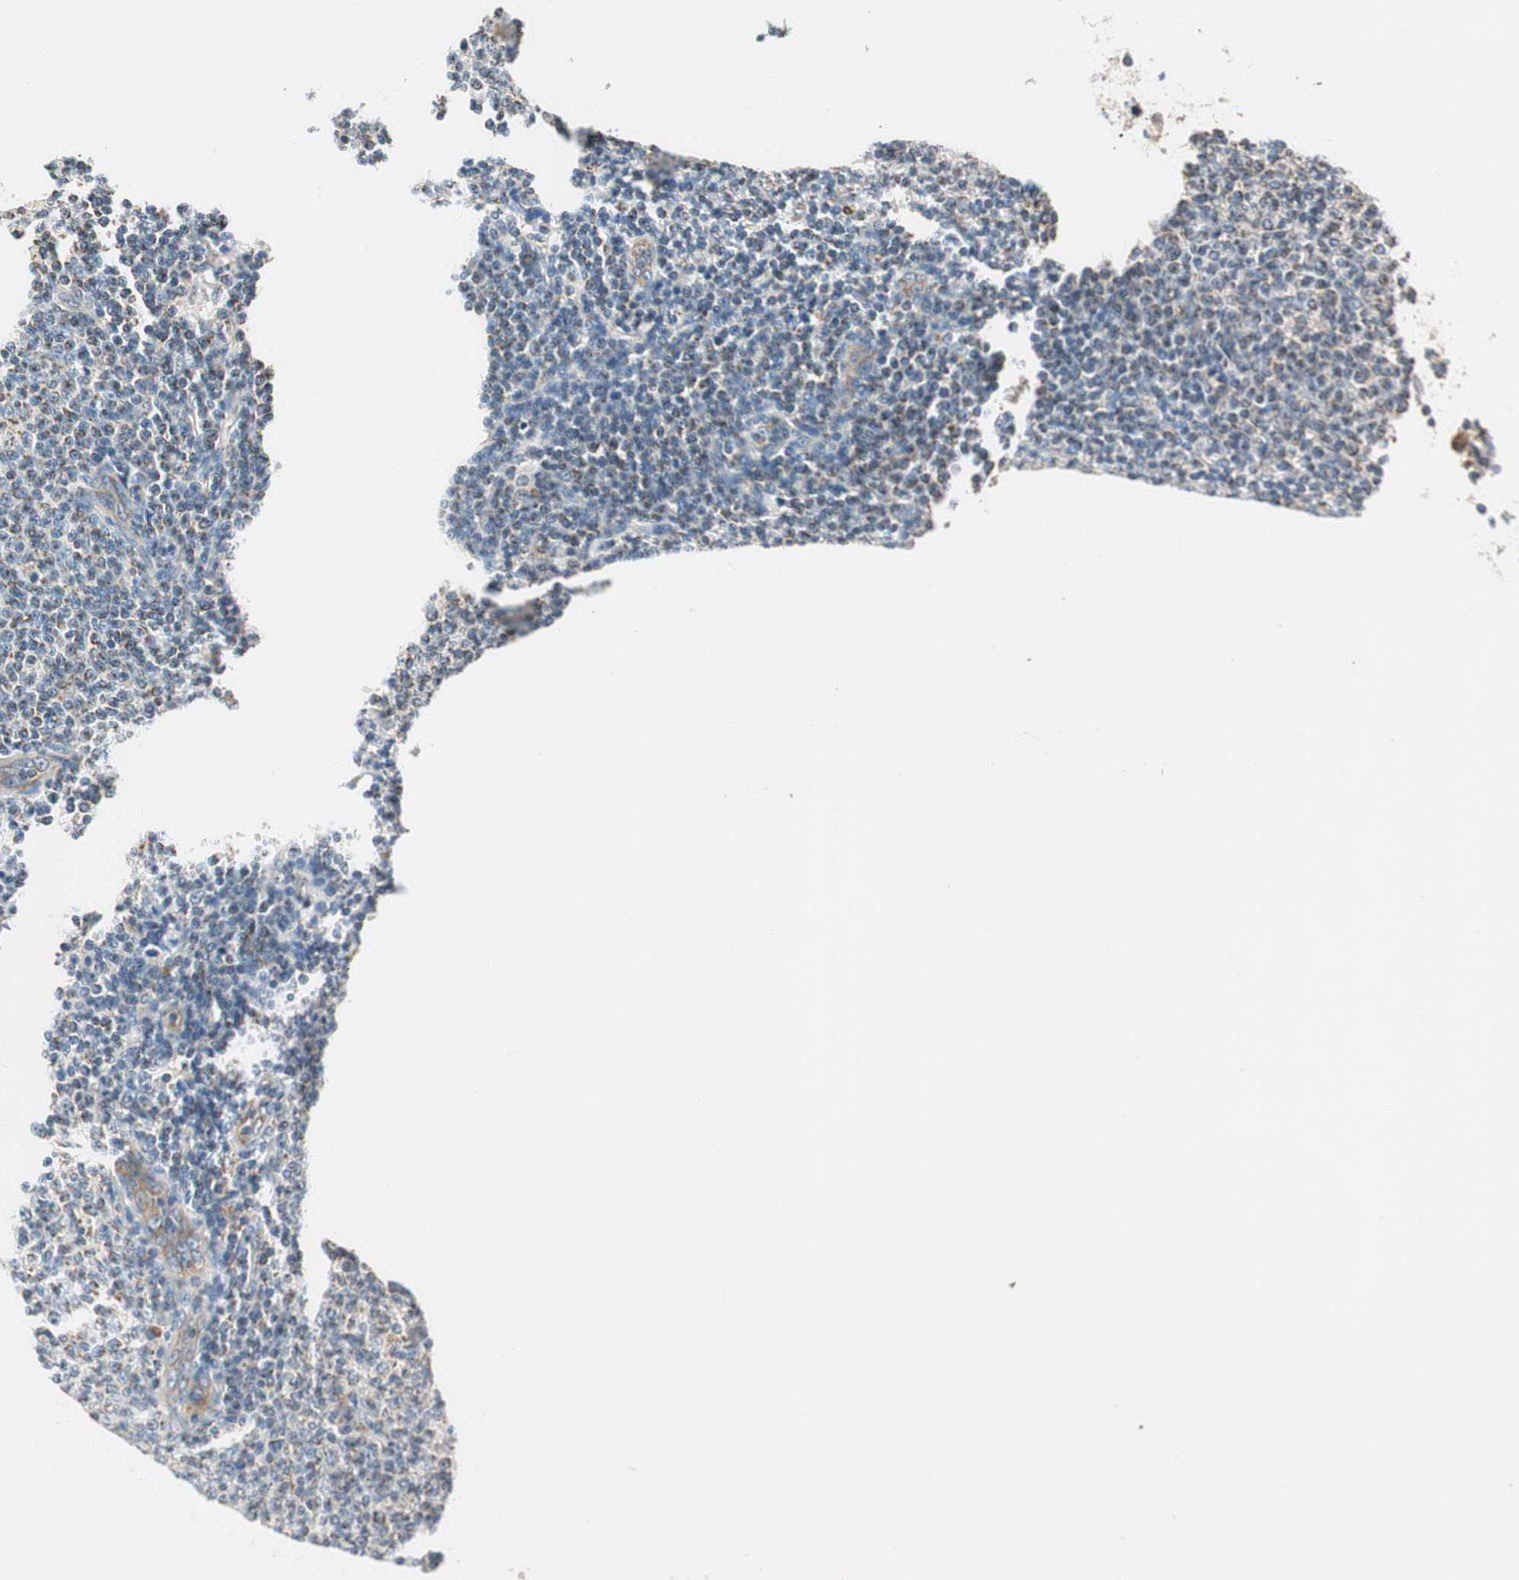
{"staining": {"intensity": "weak", "quantity": "<25%", "location": "cytoplasmic/membranous"}, "tissue": "lymphoma", "cell_type": "Tumor cells", "image_type": "cancer", "snomed": [{"axis": "morphology", "description": "Malignant lymphoma, non-Hodgkin's type, Low grade"}, {"axis": "topography", "description": "Lymph node"}], "caption": "Micrograph shows no significant protein positivity in tumor cells of malignant lymphoma, non-Hodgkin's type (low-grade).", "gene": "RORB", "patient": {"sex": "male", "age": 66}}